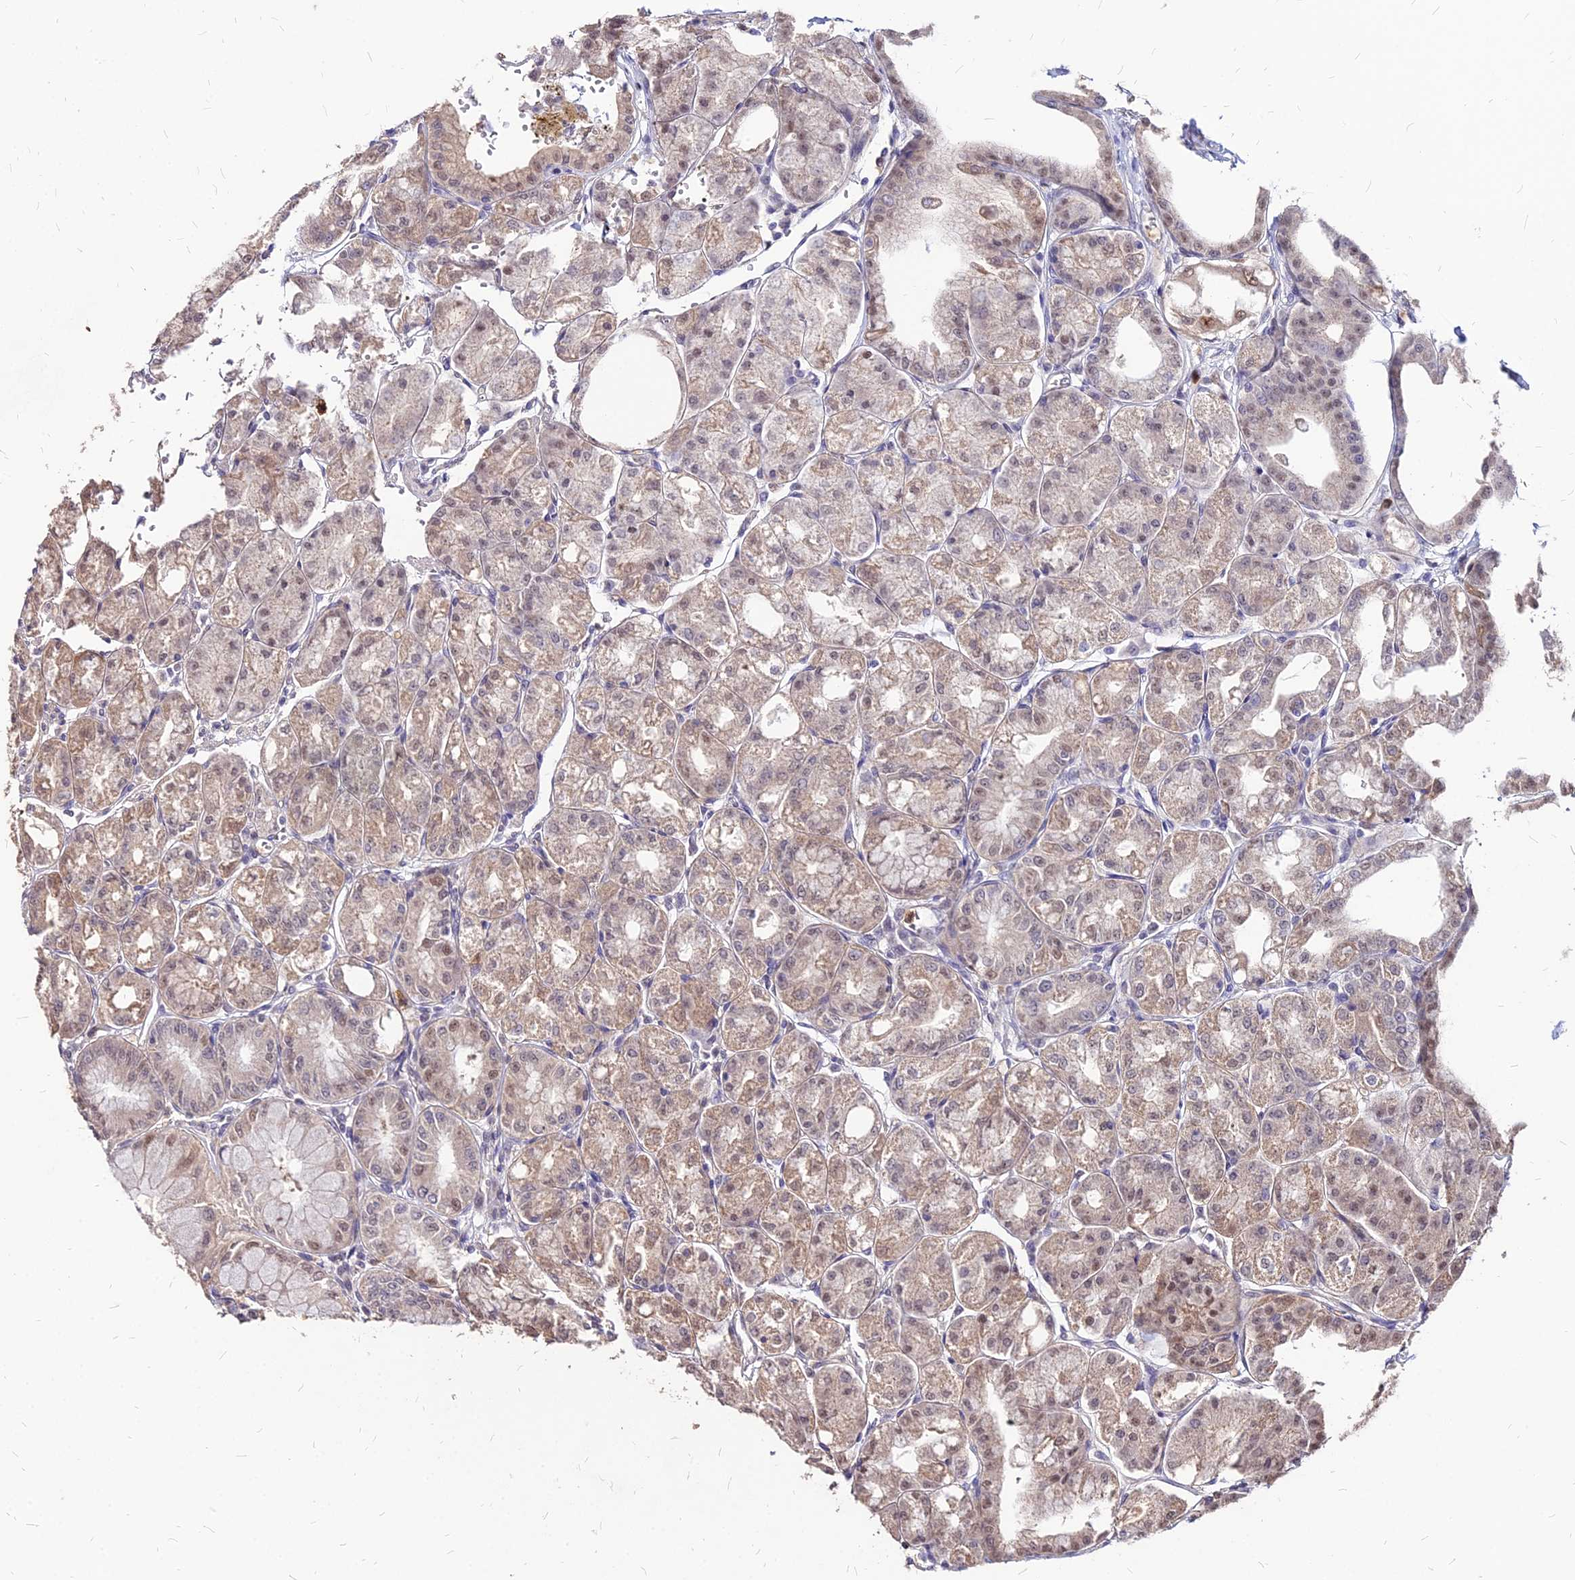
{"staining": {"intensity": "moderate", "quantity": ">75%", "location": "cytoplasmic/membranous"}, "tissue": "stomach", "cell_type": "Glandular cells", "image_type": "normal", "snomed": [{"axis": "morphology", "description": "Normal tissue, NOS"}, {"axis": "topography", "description": "Stomach, lower"}], "caption": "An immunohistochemistry (IHC) histopathology image of normal tissue is shown. Protein staining in brown shows moderate cytoplasmic/membranous positivity in stomach within glandular cells.", "gene": "APBA3", "patient": {"sex": "male", "age": 71}}